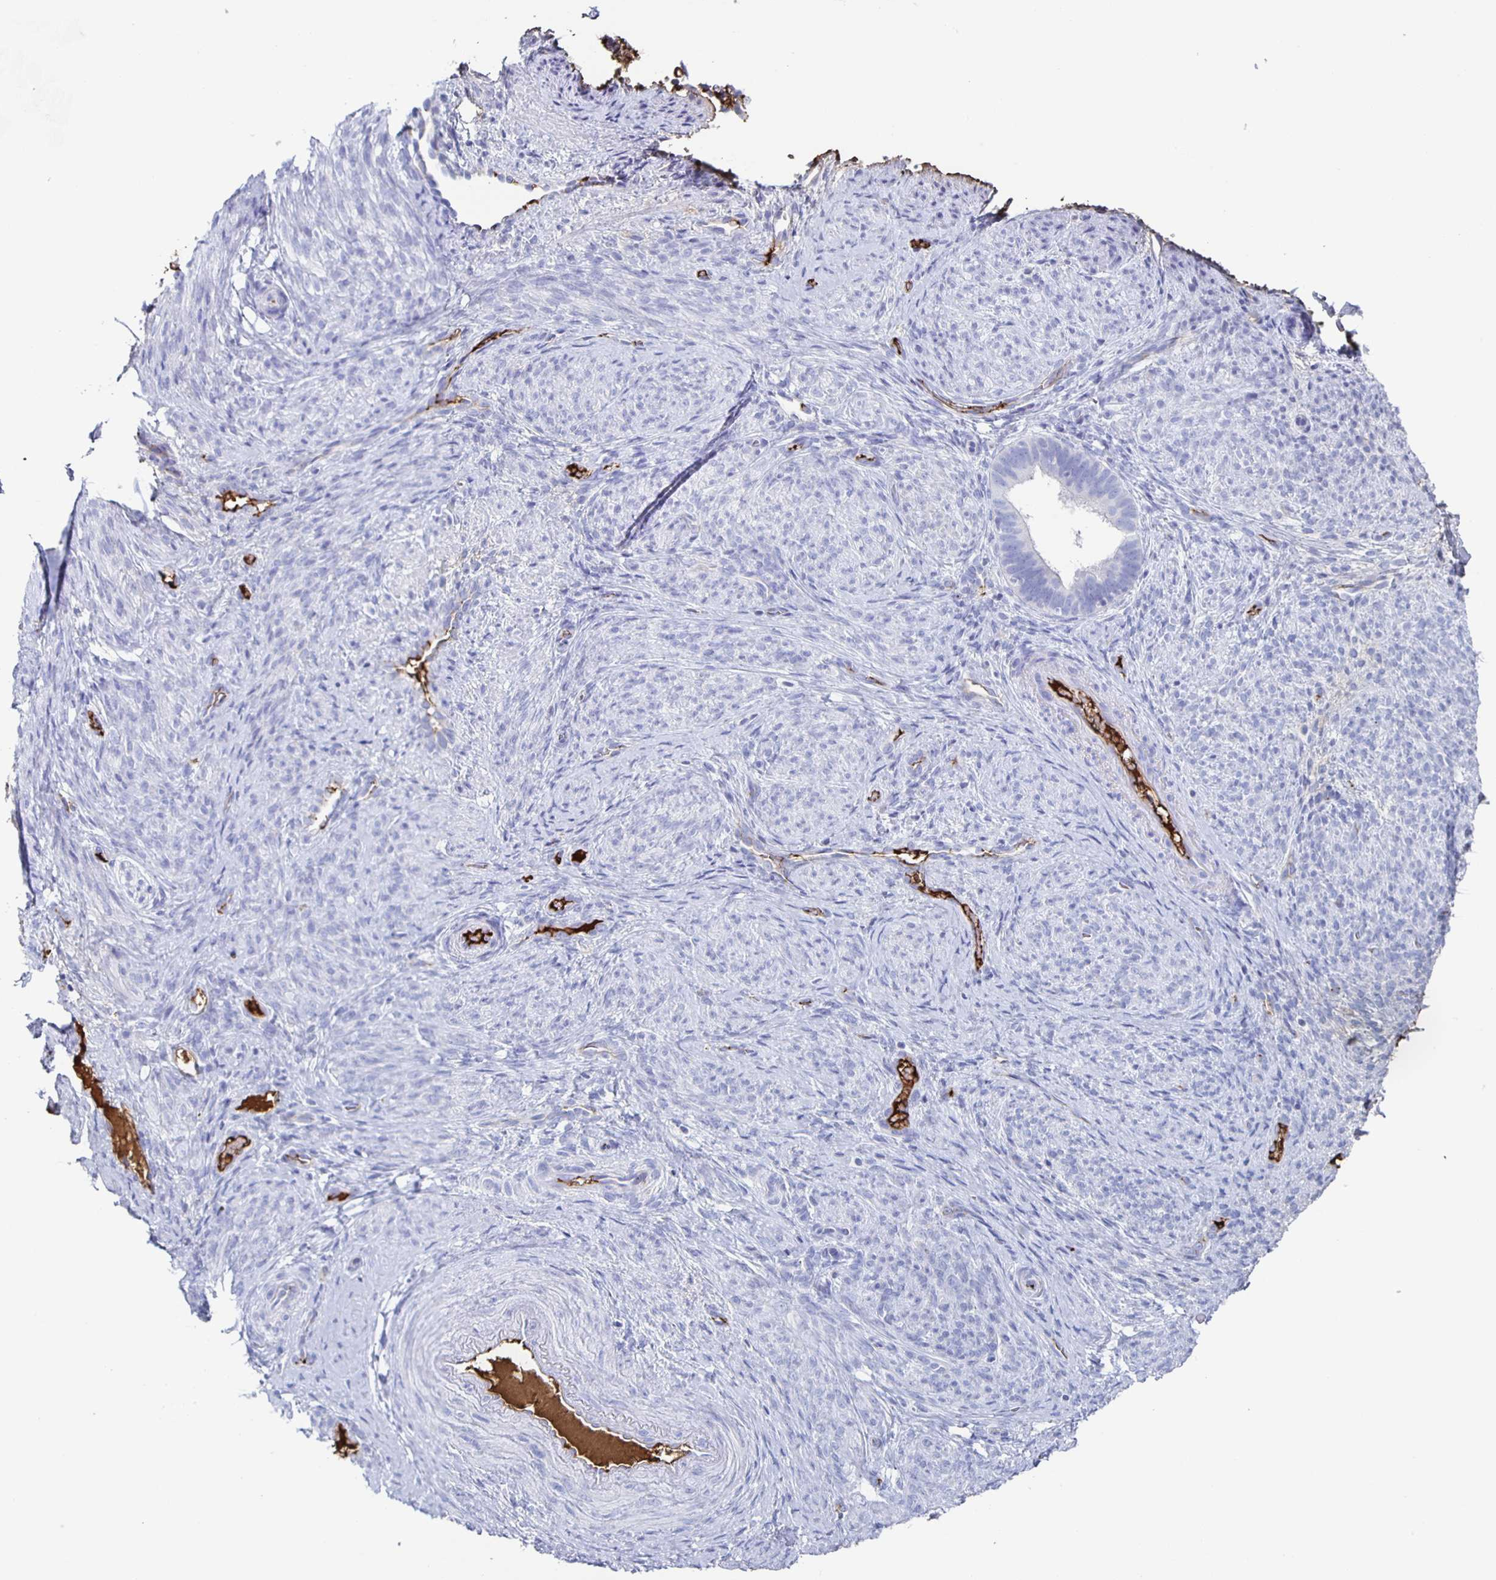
{"staining": {"intensity": "negative", "quantity": "none", "location": "none"}, "tissue": "endometrium", "cell_type": "Cells in endometrial stroma", "image_type": "normal", "snomed": [{"axis": "morphology", "description": "Normal tissue, NOS"}, {"axis": "topography", "description": "Endometrium"}], "caption": "Endometrium was stained to show a protein in brown. There is no significant positivity in cells in endometrial stroma. (Brightfield microscopy of DAB IHC at high magnification).", "gene": "FGA", "patient": {"sex": "female", "age": 34}}